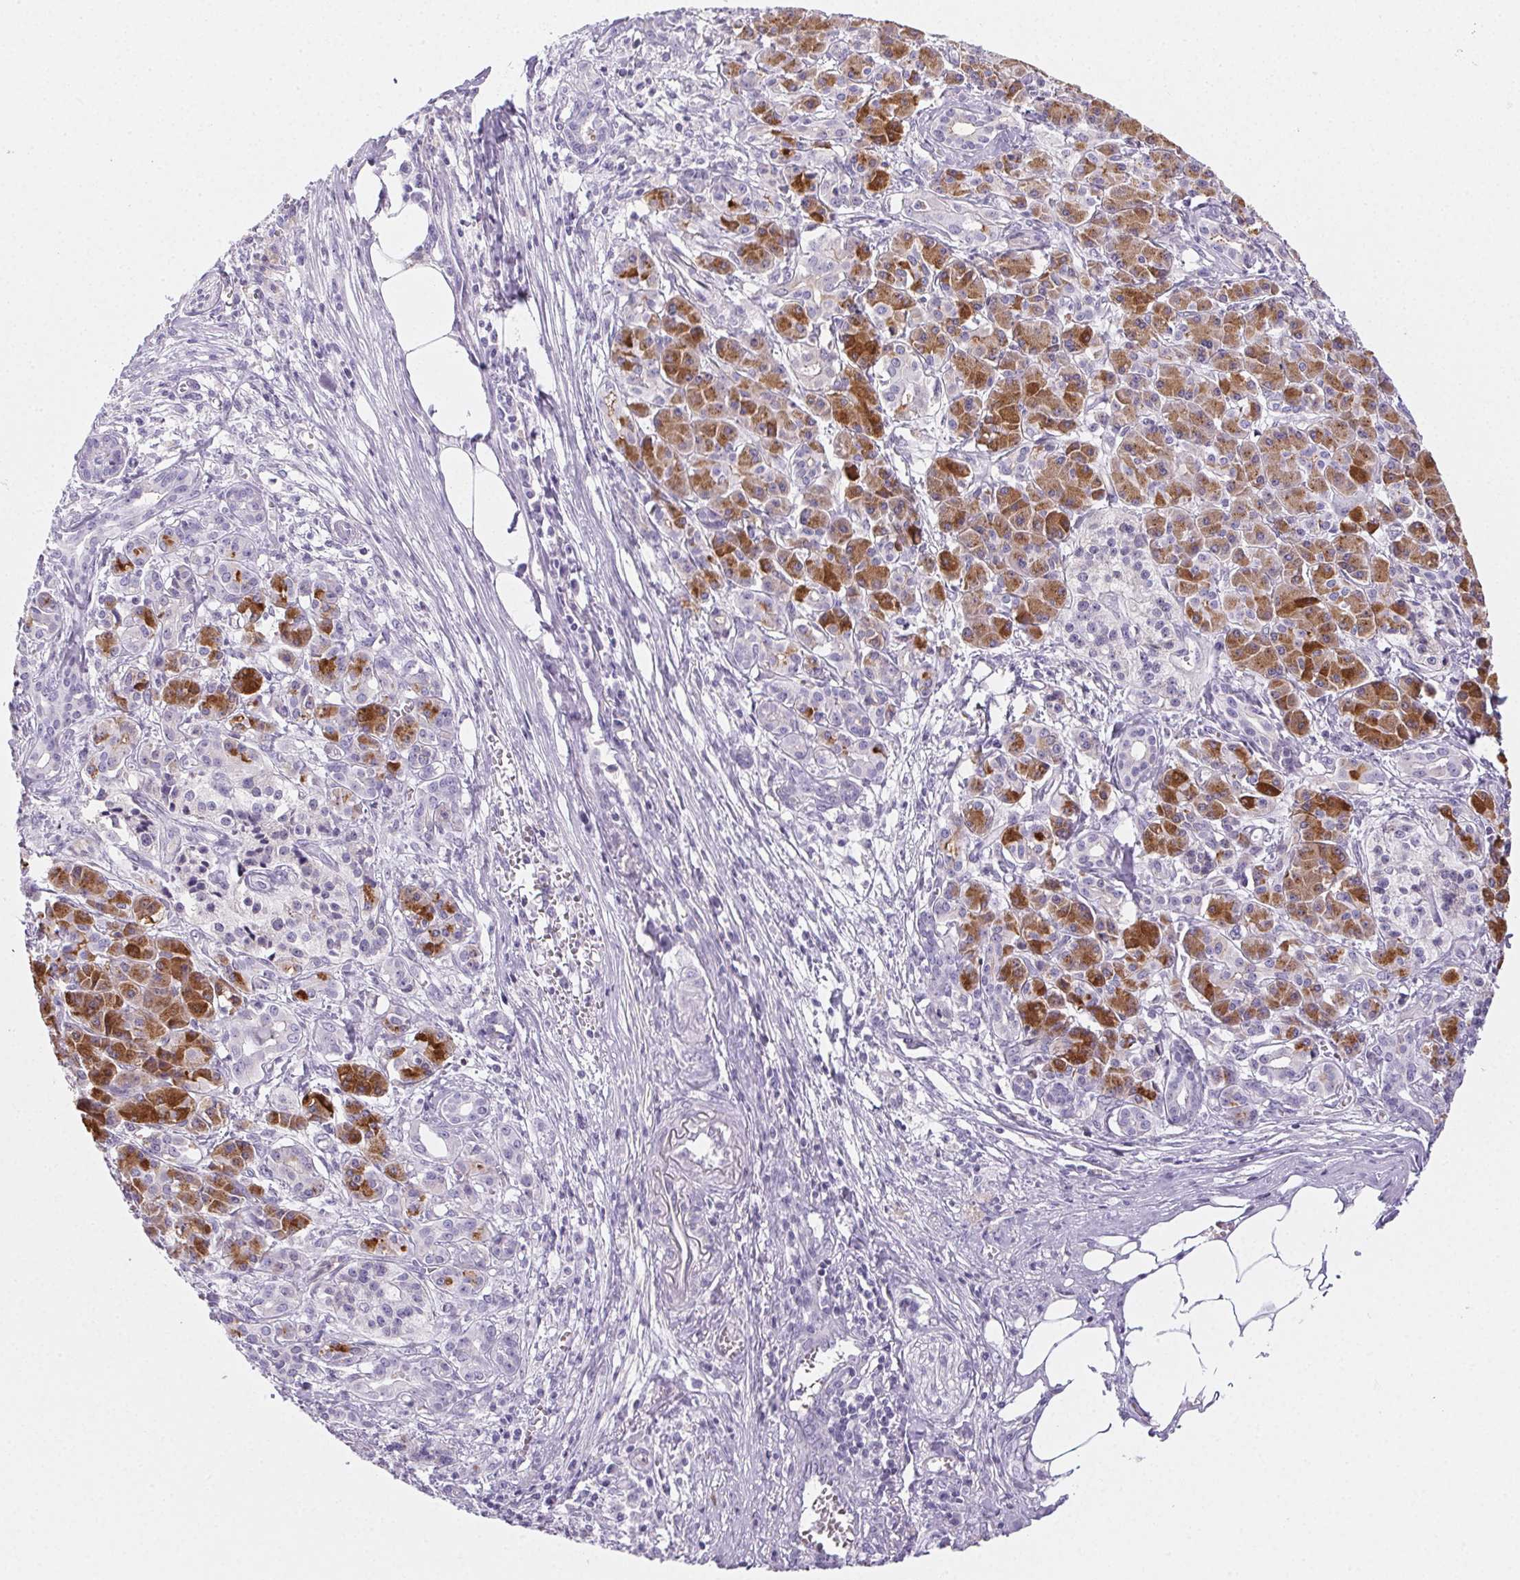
{"staining": {"intensity": "strong", "quantity": "25%-75%", "location": "cytoplasmic/membranous"}, "tissue": "pancreatic cancer", "cell_type": "Tumor cells", "image_type": "cancer", "snomed": [{"axis": "morphology", "description": "Adenocarcinoma, NOS"}, {"axis": "topography", "description": "Pancreas"}], "caption": "Human pancreatic cancer stained for a protein (brown) displays strong cytoplasmic/membranous positive staining in approximately 25%-75% of tumor cells.", "gene": "PRSS3", "patient": {"sex": "female", "age": 68}}